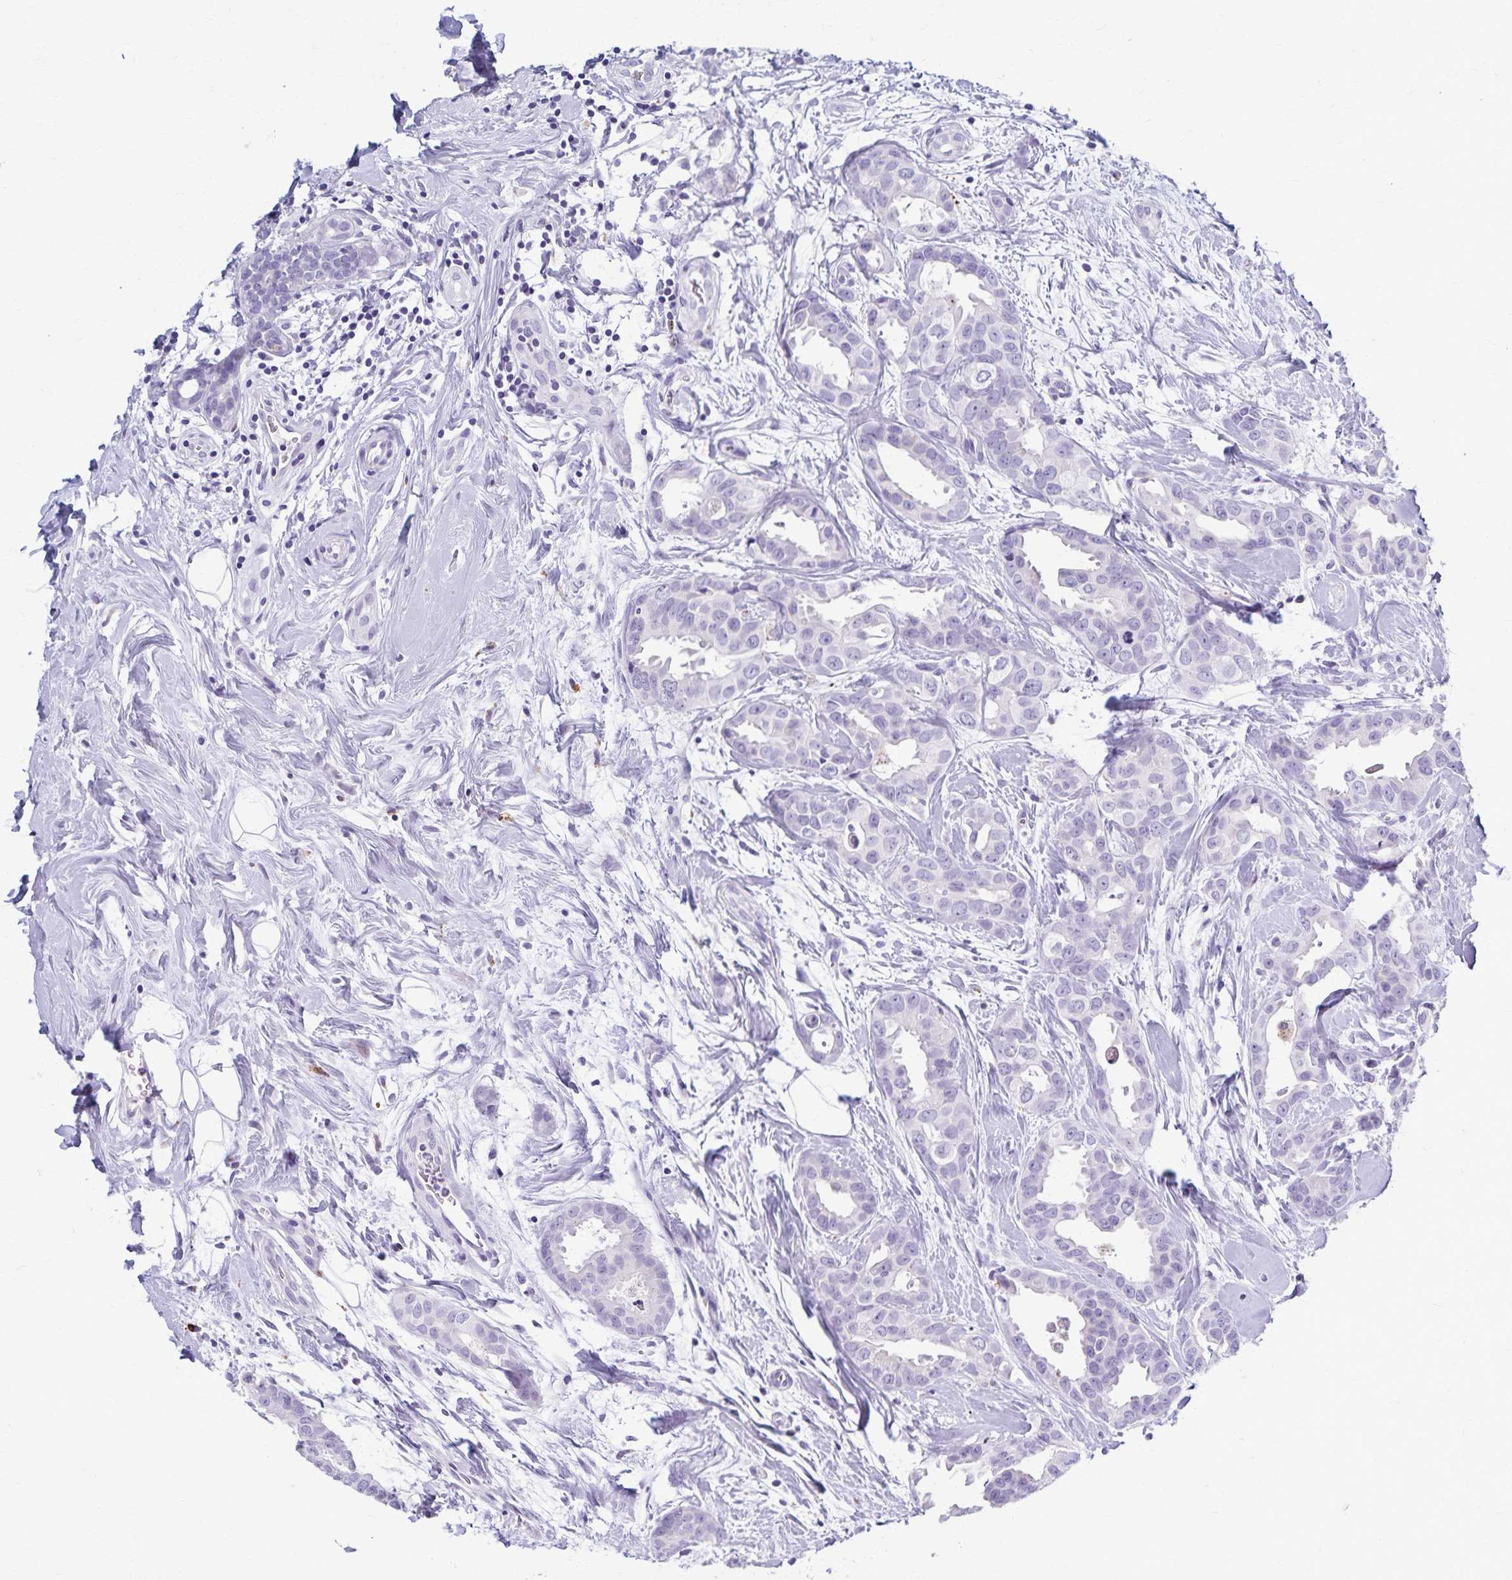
{"staining": {"intensity": "negative", "quantity": "none", "location": "none"}, "tissue": "breast cancer", "cell_type": "Tumor cells", "image_type": "cancer", "snomed": [{"axis": "morphology", "description": "Duct carcinoma"}, {"axis": "topography", "description": "Breast"}], "caption": "A high-resolution micrograph shows IHC staining of breast cancer (invasive ductal carcinoma), which reveals no significant staining in tumor cells. Brightfield microscopy of IHC stained with DAB (3,3'-diaminobenzidine) (brown) and hematoxylin (blue), captured at high magnification.", "gene": "TMEM60", "patient": {"sex": "female", "age": 45}}